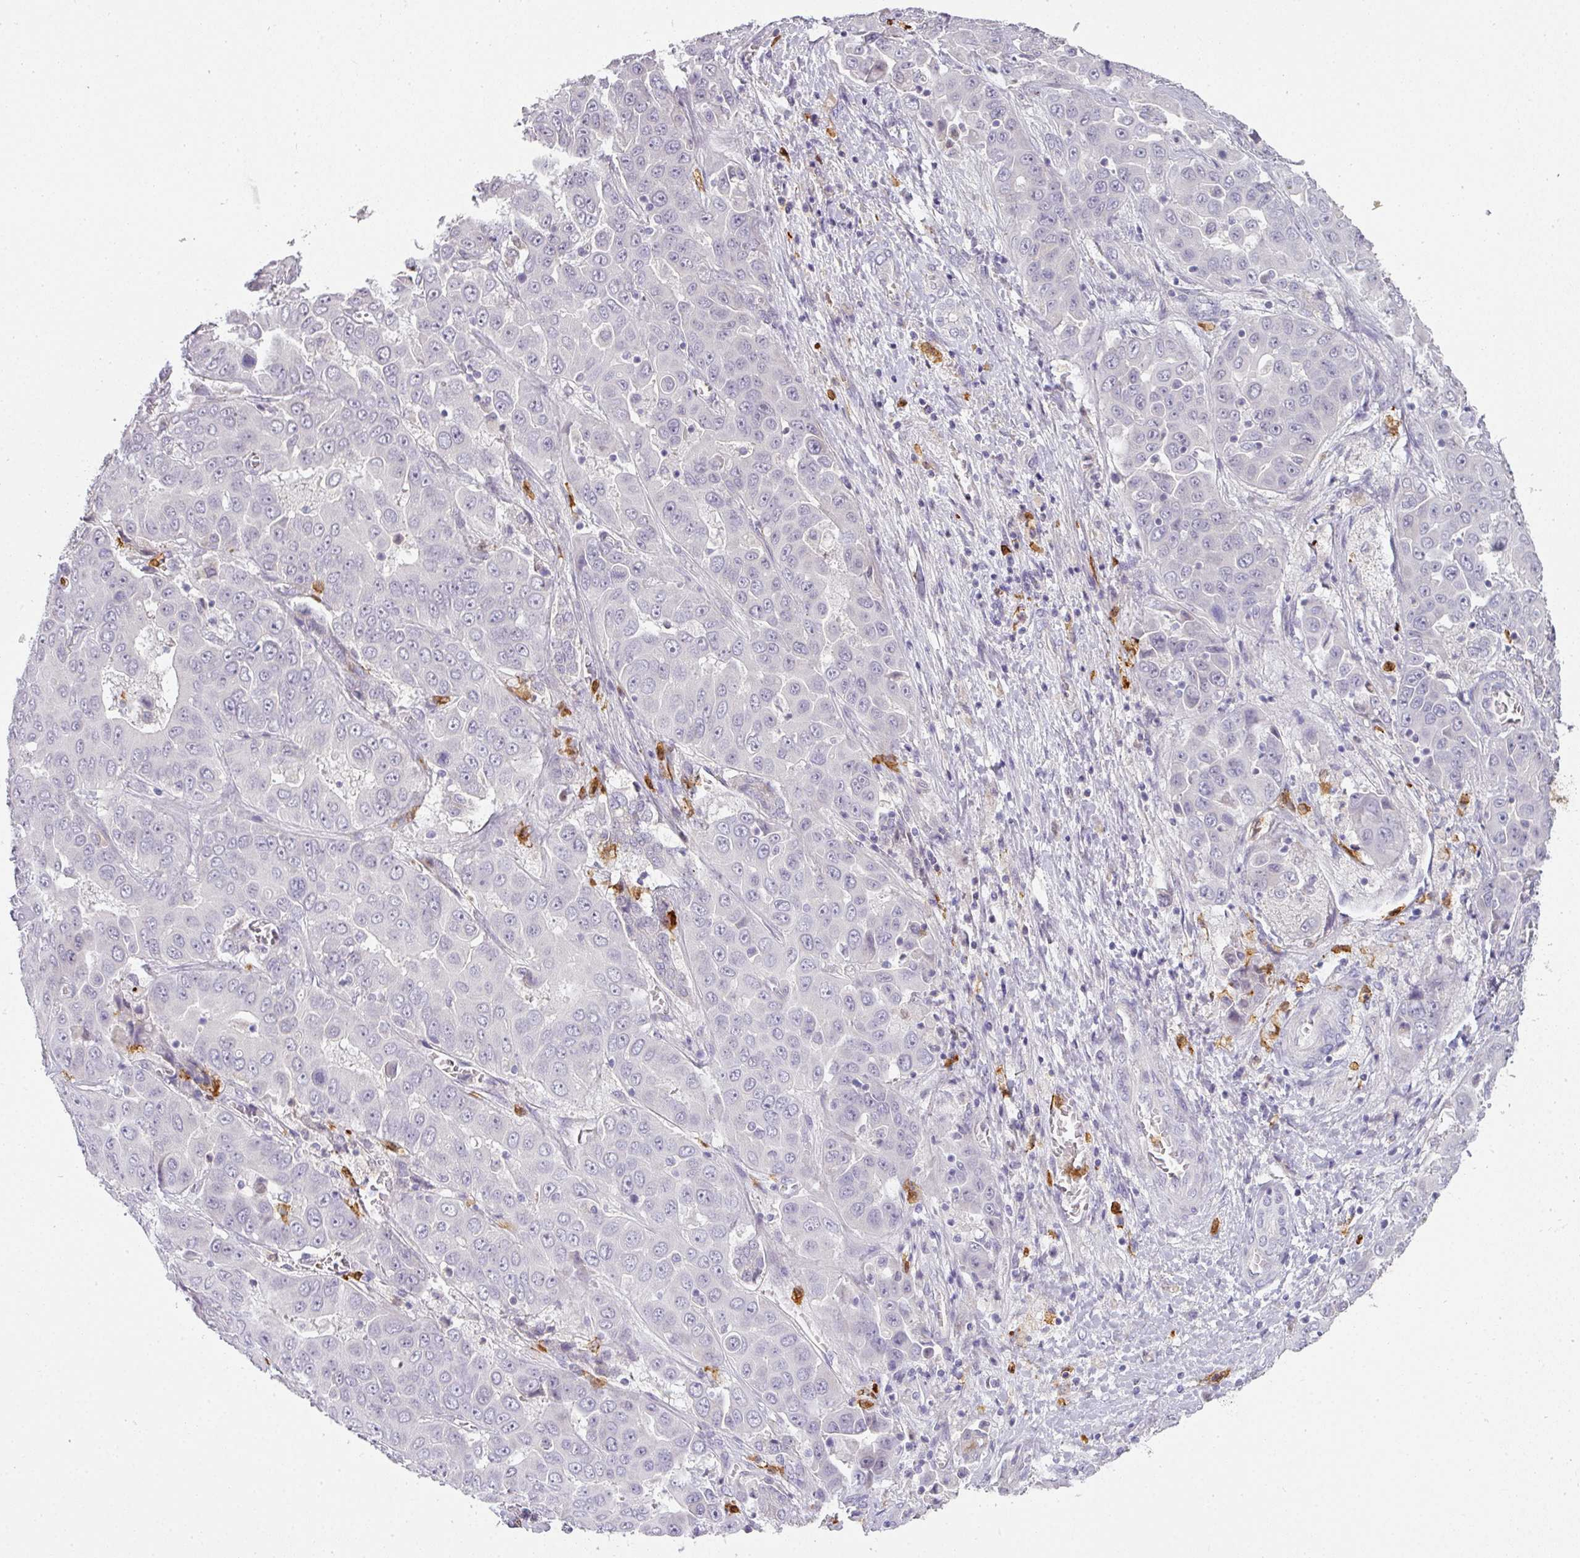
{"staining": {"intensity": "negative", "quantity": "none", "location": "none"}, "tissue": "liver cancer", "cell_type": "Tumor cells", "image_type": "cancer", "snomed": [{"axis": "morphology", "description": "Cholangiocarcinoma"}, {"axis": "topography", "description": "Liver"}], "caption": "This is an immunohistochemistry photomicrograph of cholangiocarcinoma (liver). There is no positivity in tumor cells.", "gene": "HHEX", "patient": {"sex": "female", "age": 52}}